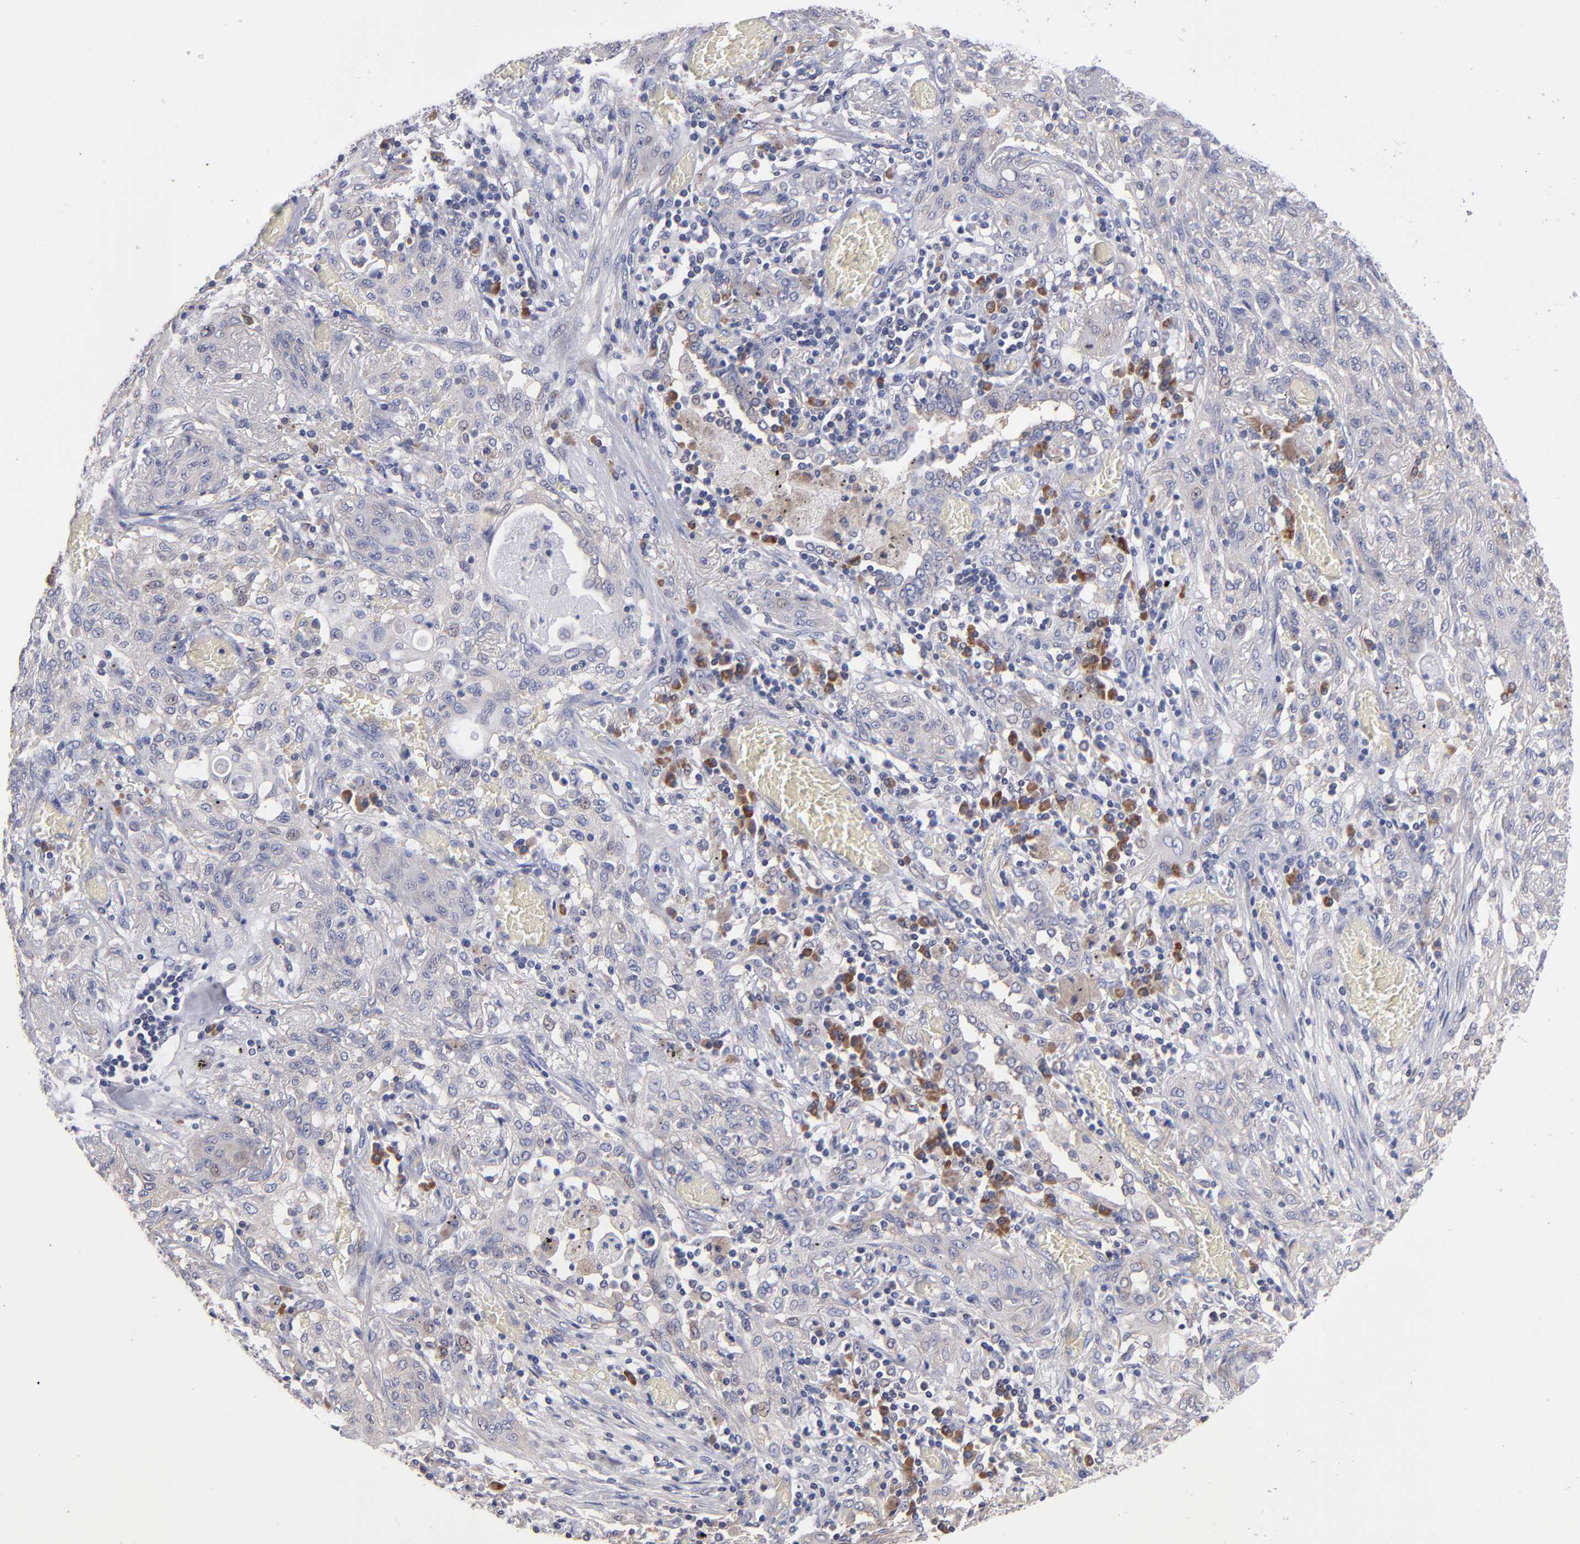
{"staining": {"intensity": "weak", "quantity": "<25%", "location": "cytoplasmic/membranous"}, "tissue": "lung cancer", "cell_type": "Tumor cells", "image_type": "cancer", "snomed": [{"axis": "morphology", "description": "Squamous cell carcinoma, NOS"}, {"axis": "topography", "description": "Lung"}], "caption": "Tumor cells show no significant protein expression in lung cancer.", "gene": "EIF3L", "patient": {"sex": "female", "age": 47}}